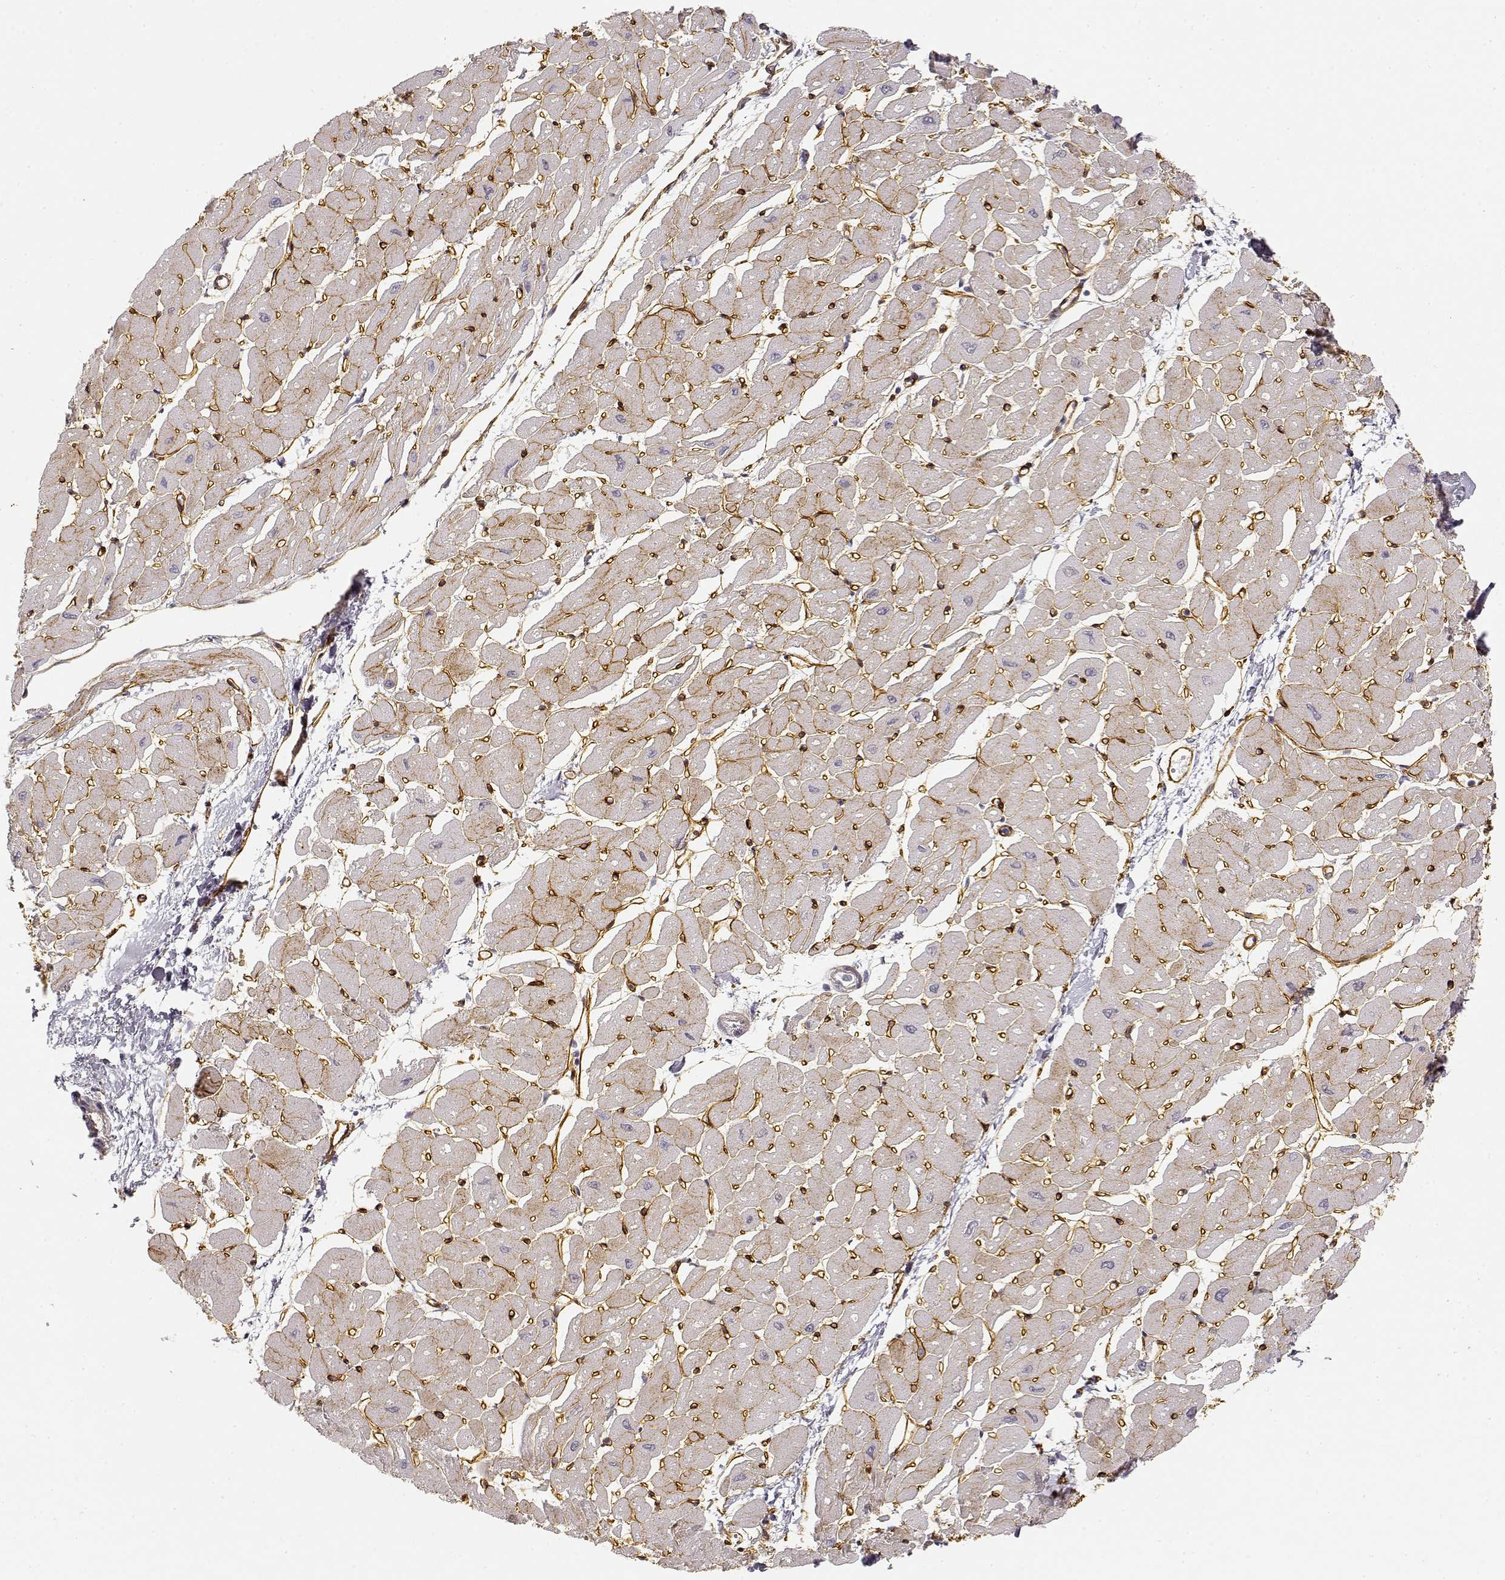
{"staining": {"intensity": "negative", "quantity": "none", "location": "none"}, "tissue": "heart muscle", "cell_type": "Cardiomyocytes", "image_type": "normal", "snomed": [{"axis": "morphology", "description": "Normal tissue, NOS"}, {"axis": "topography", "description": "Heart"}], "caption": "Immunohistochemistry of normal heart muscle exhibits no positivity in cardiomyocytes. The staining is performed using DAB brown chromogen with nuclei counter-stained in using hematoxylin.", "gene": "LAMA4", "patient": {"sex": "male", "age": 57}}